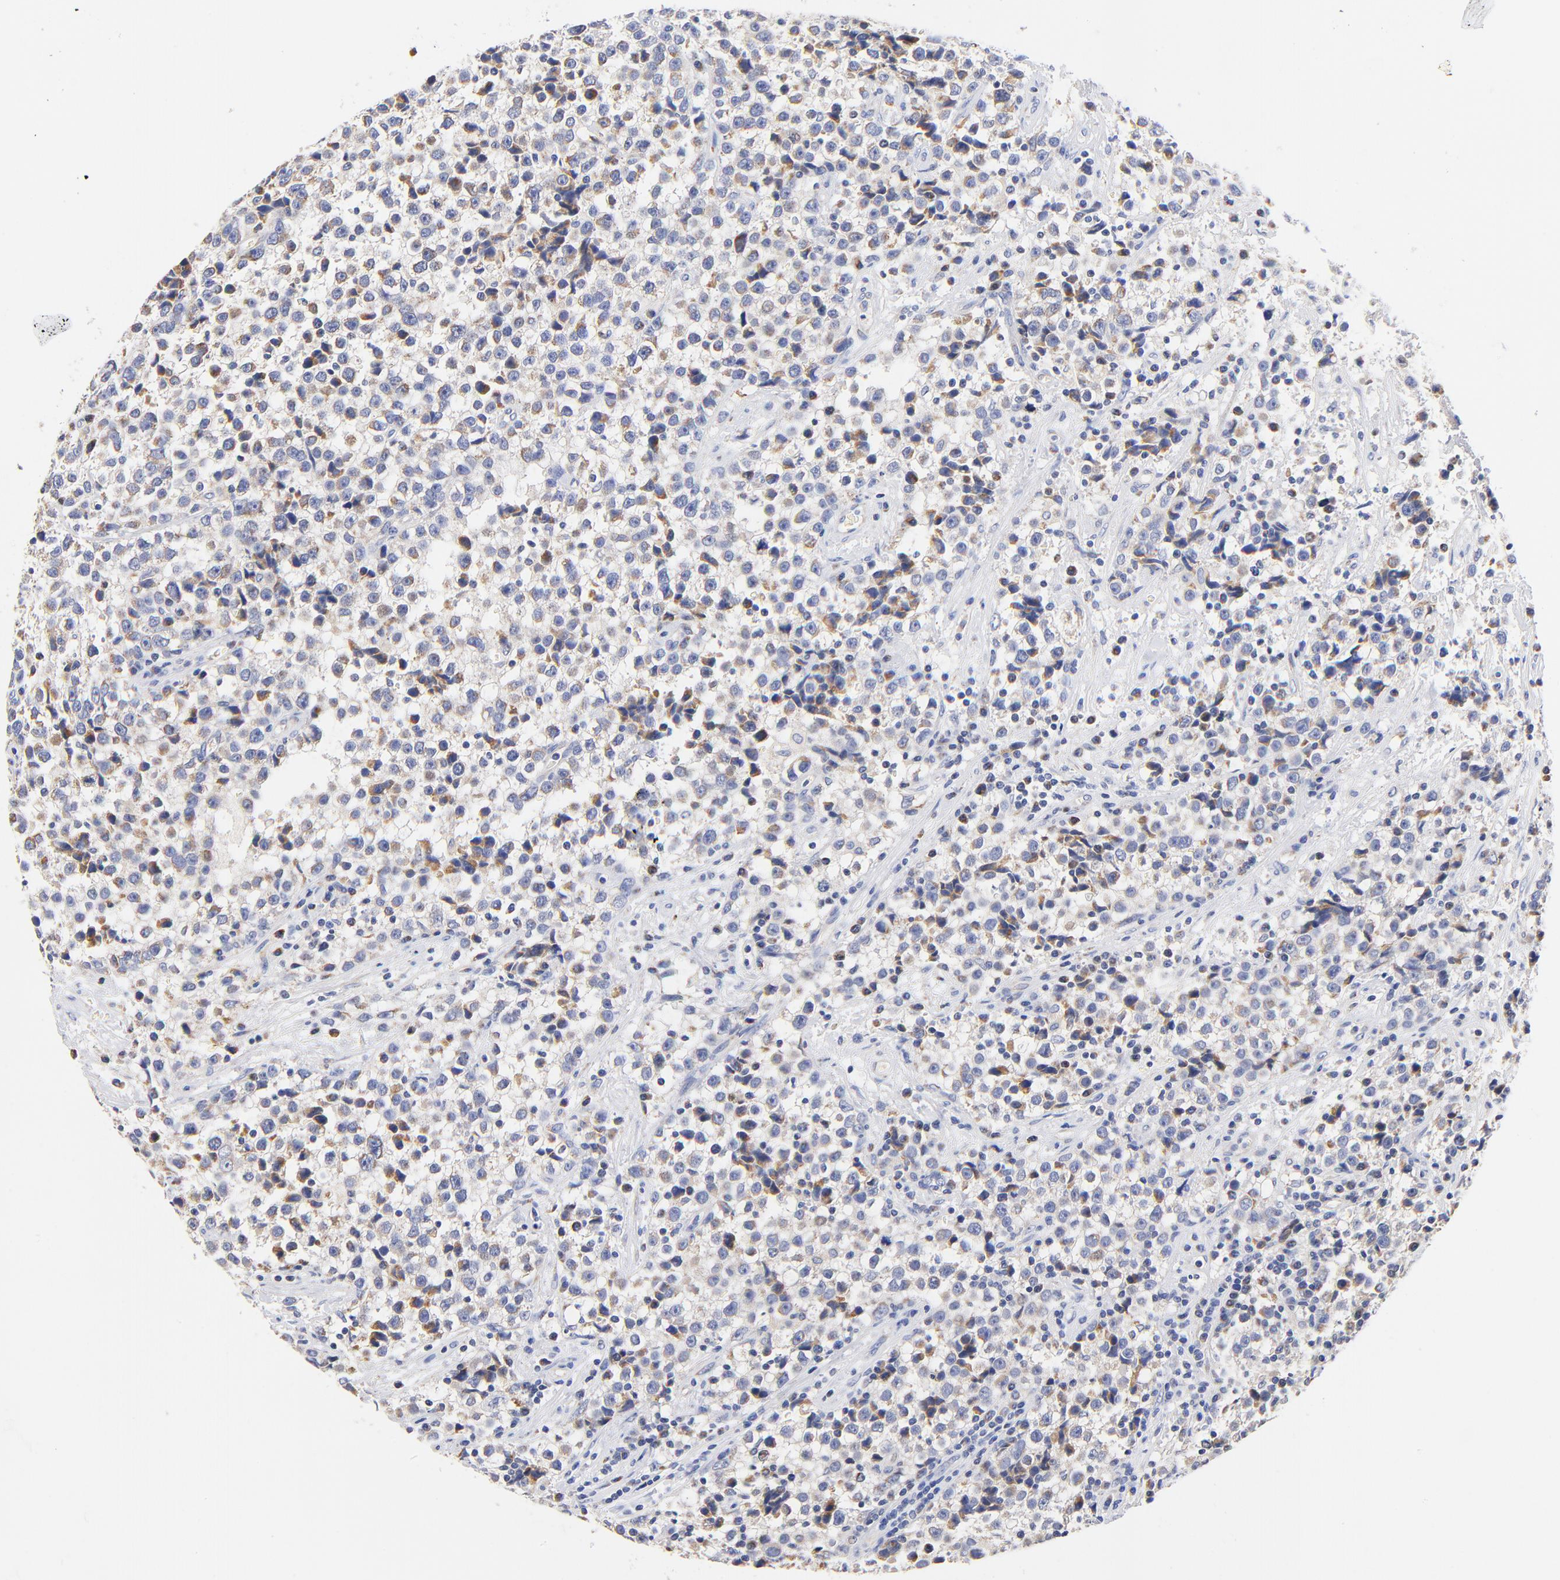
{"staining": {"intensity": "moderate", "quantity": "25%-75%", "location": "cytoplasmic/membranous"}, "tissue": "testis cancer", "cell_type": "Tumor cells", "image_type": "cancer", "snomed": [{"axis": "morphology", "description": "Seminoma, NOS"}, {"axis": "topography", "description": "Testis"}], "caption": "Immunohistochemistry (DAB) staining of human testis cancer (seminoma) demonstrates moderate cytoplasmic/membranous protein staining in approximately 25%-75% of tumor cells. (IHC, brightfield microscopy, high magnification).", "gene": "ATP5F1D", "patient": {"sex": "male", "age": 38}}